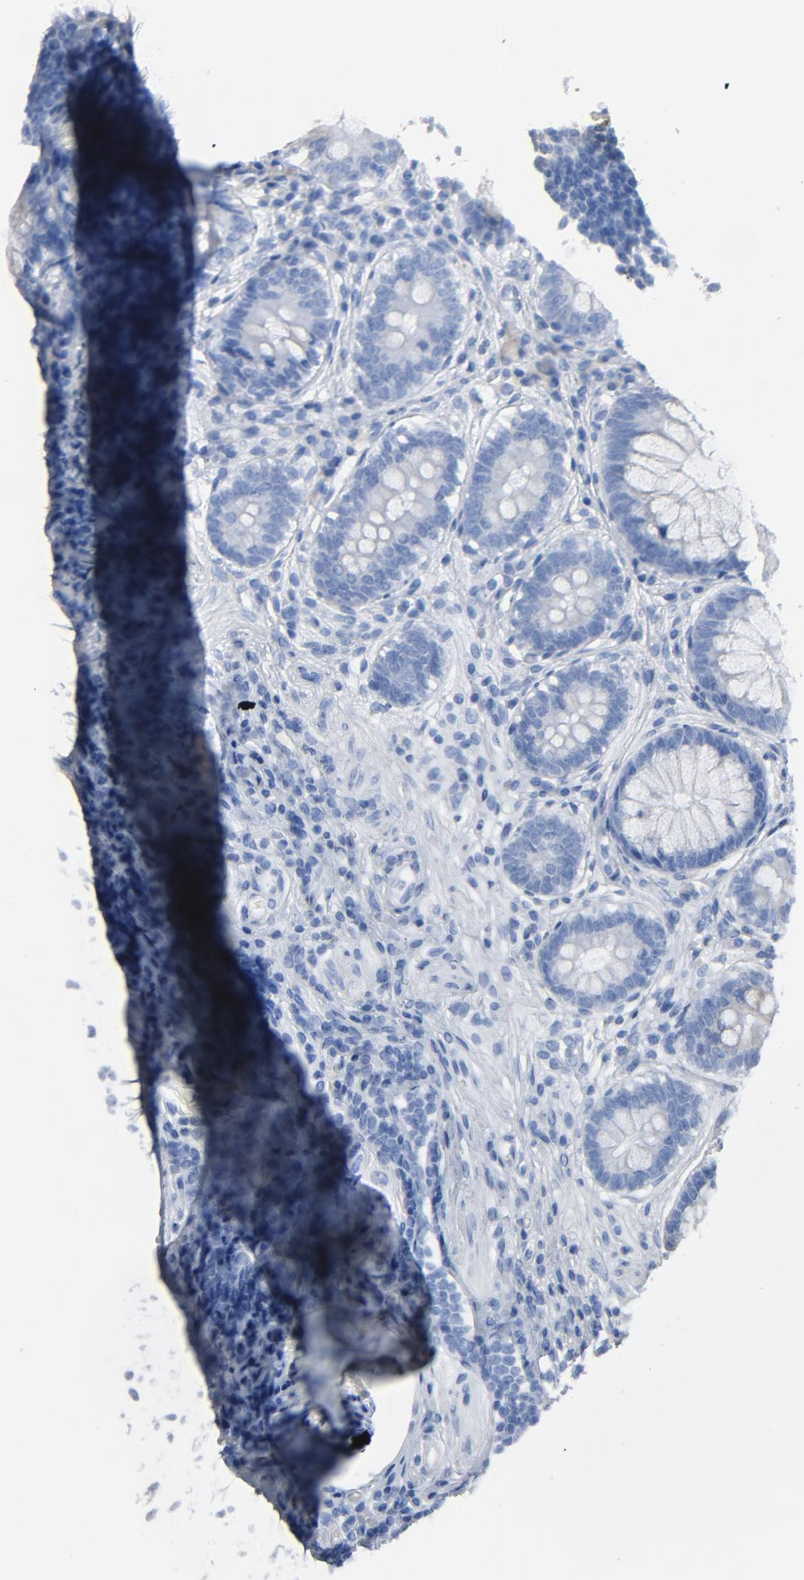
{"staining": {"intensity": "negative", "quantity": "none", "location": "none"}, "tissue": "appendix", "cell_type": "Glandular cells", "image_type": "normal", "snomed": [{"axis": "morphology", "description": "Normal tissue, NOS"}, {"axis": "topography", "description": "Appendix"}], "caption": "Immunohistochemistry (IHC) of unremarkable human appendix exhibits no staining in glandular cells.", "gene": "C14orf119", "patient": {"sex": "female", "age": 50}}